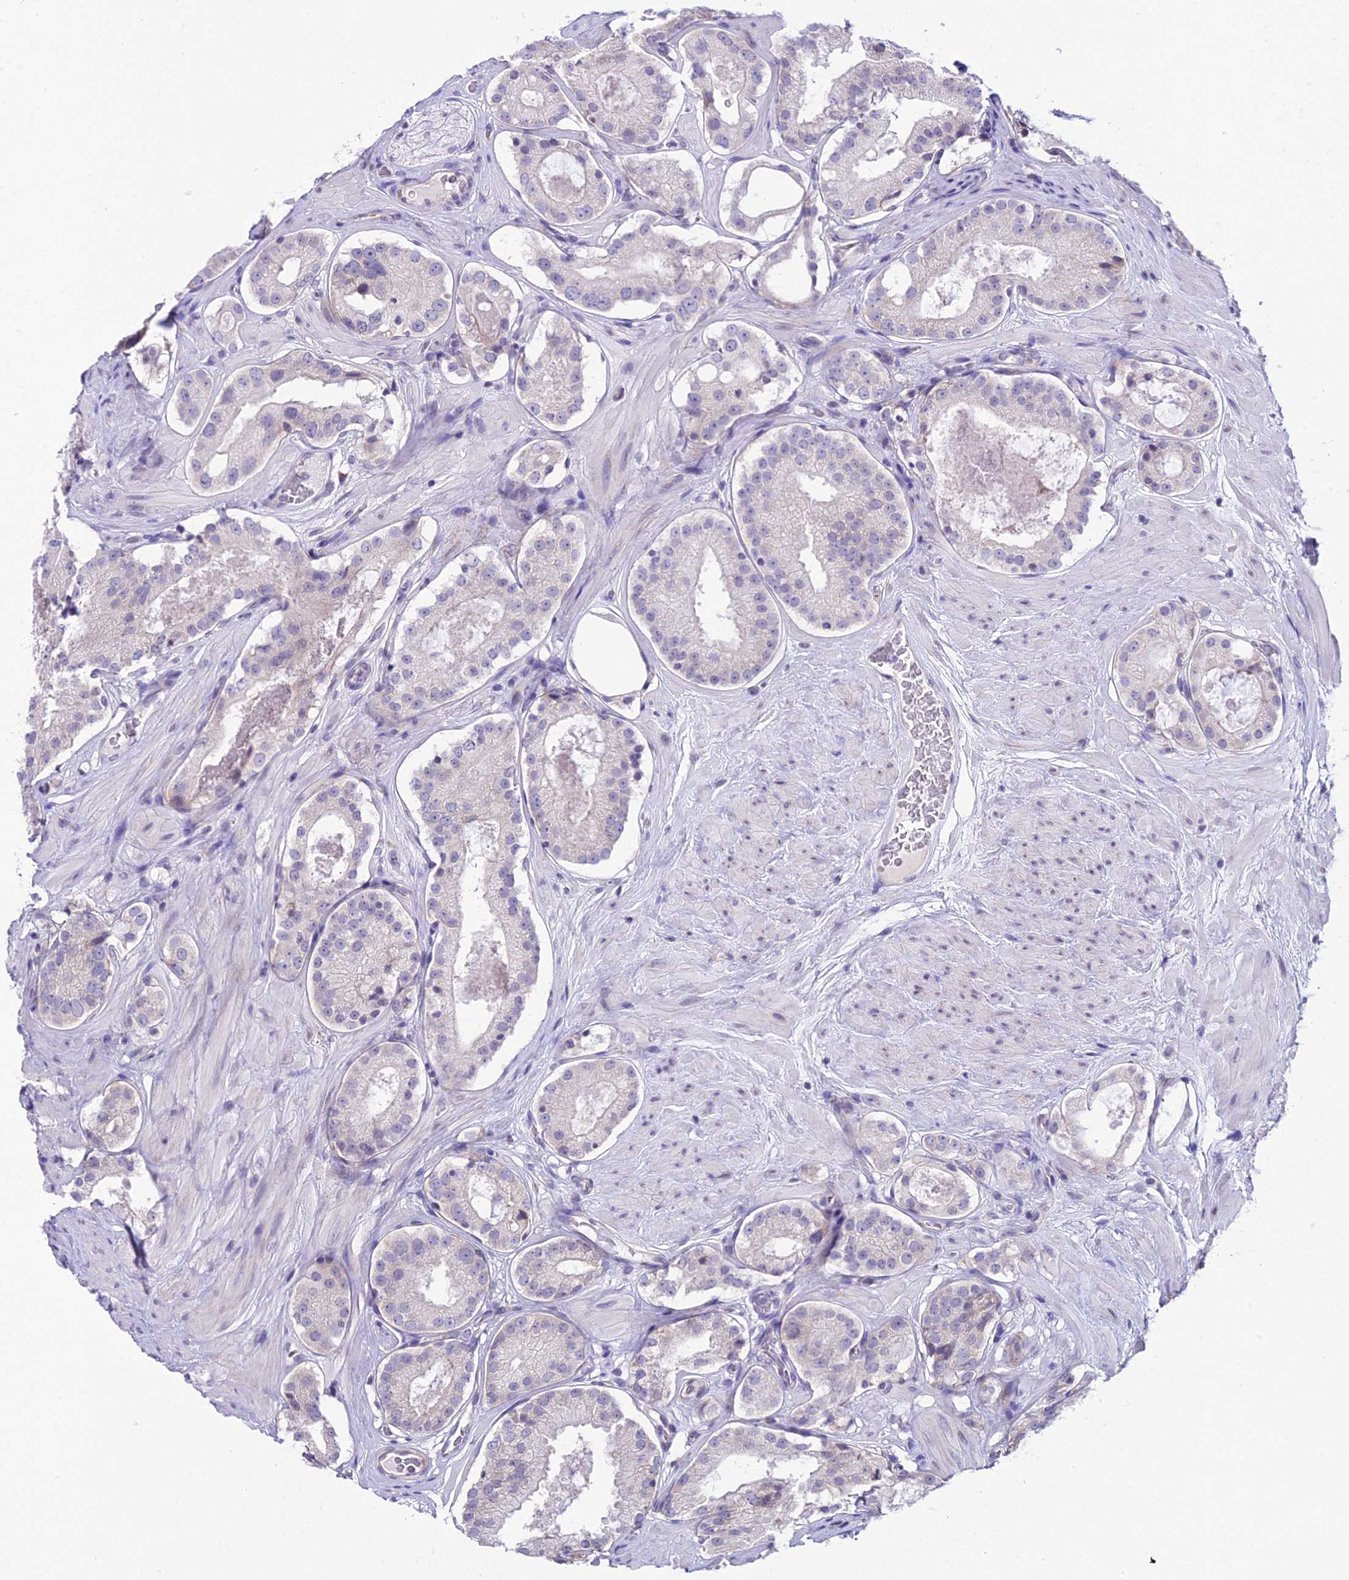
{"staining": {"intensity": "negative", "quantity": "none", "location": "none"}, "tissue": "prostate cancer", "cell_type": "Tumor cells", "image_type": "cancer", "snomed": [{"axis": "morphology", "description": "Adenocarcinoma, High grade"}, {"axis": "topography", "description": "Prostate"}], "caption": "Tumor cells show no significant protein positivity in prostate adenocarcinoma (high-grade).", "gene": "RPS26", "patient": {"sex": "male", "age": 65}}